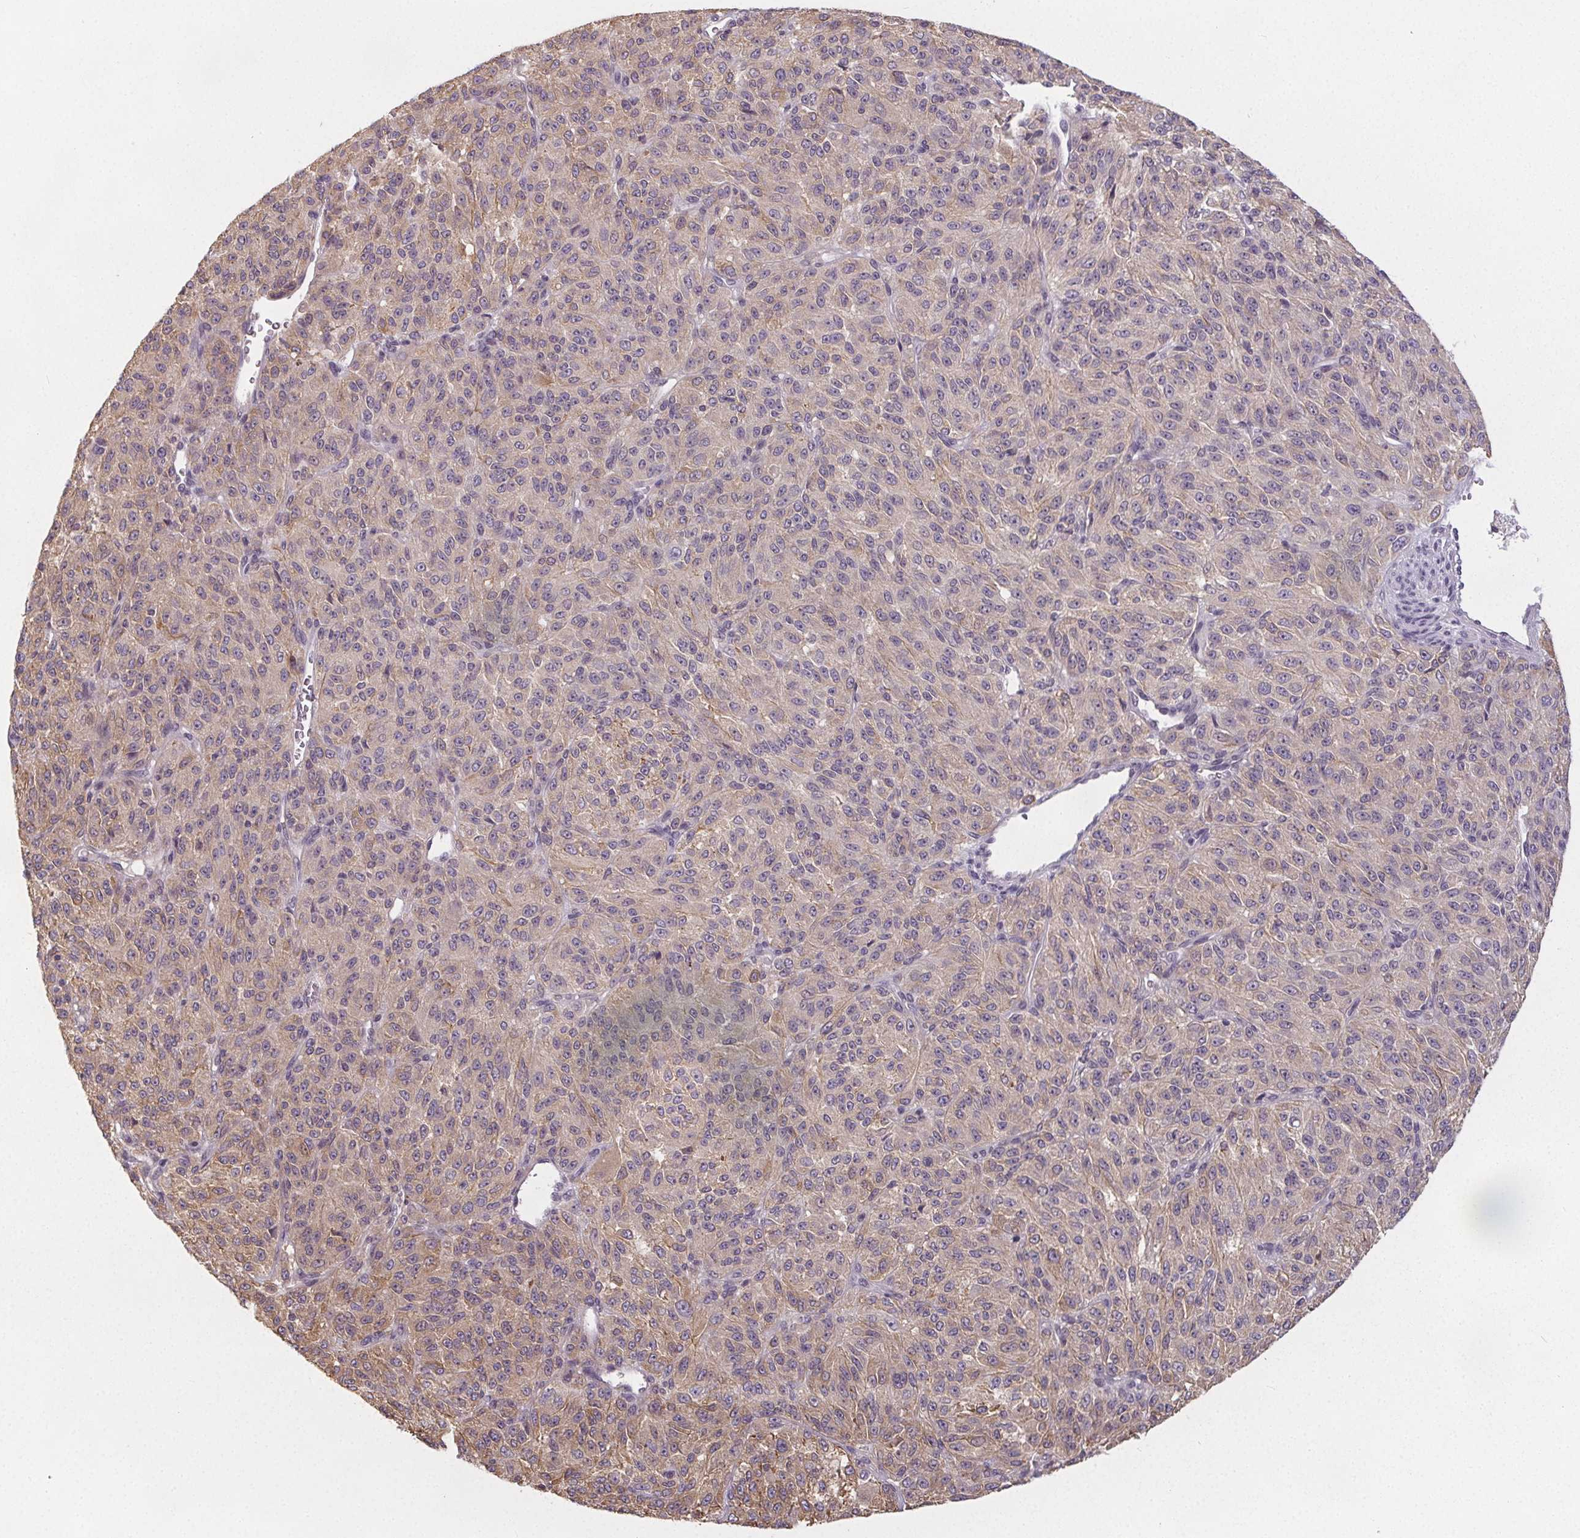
{"staining": {"intensity": "weak", "quantity": "25%-75%", "location": "cytoplasmic/membranous"}, "tissue": "melanoma", "cell_type": "Tumor cells", "image_type": "cancer", "snomed": [{"axis": "morphology", "description": "Malignant melanoma, Metastatic site"}, {"axis": "topography", "description": "Brain"}], "caption": "Weak cytoplasmic/membranous positivity is appreciated in approximately 25%-75% of tumor cells in malignant melanoma (metastatic site).", "gene": "SLC26A2", "patient": {"sex": "female", "age": 56}}